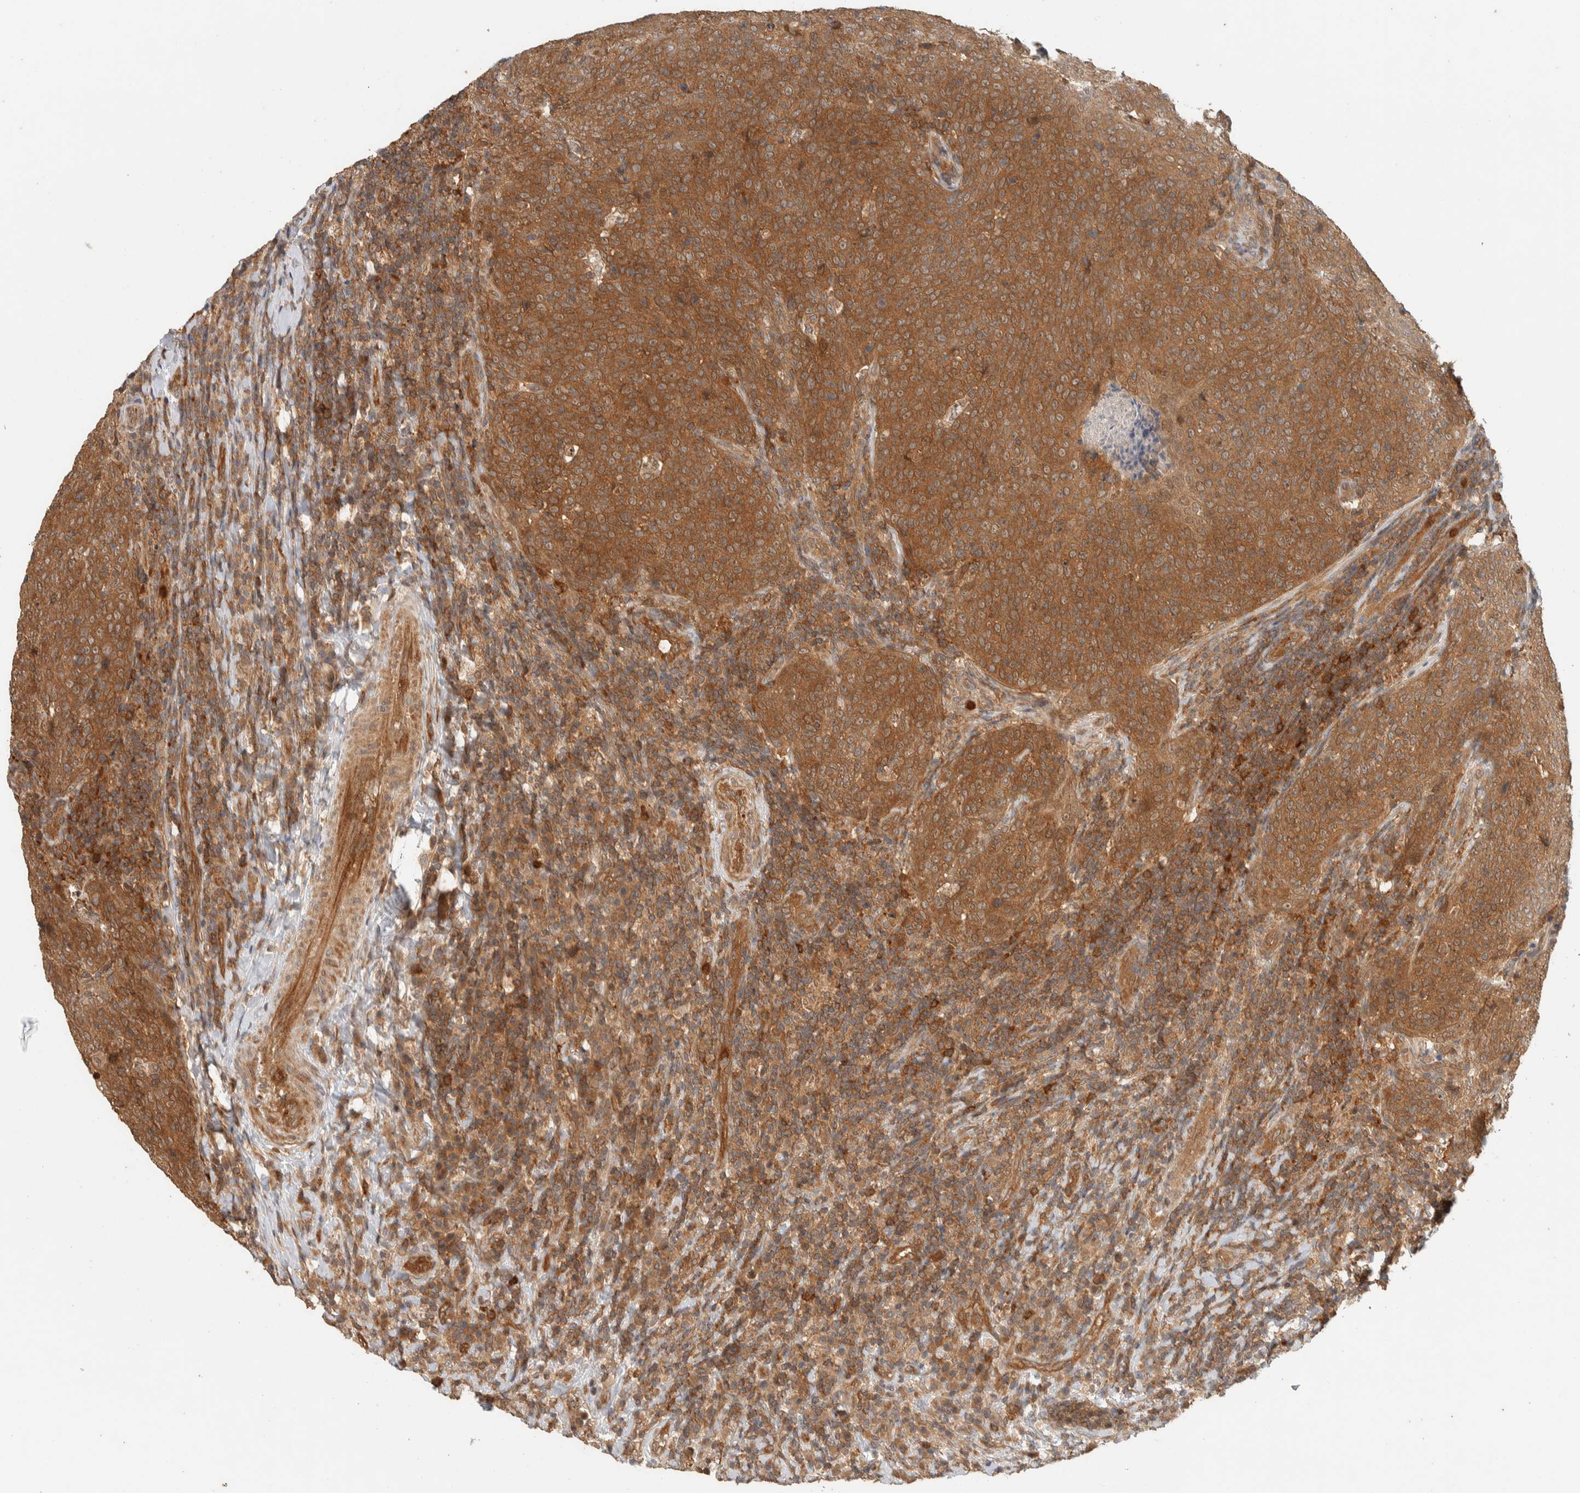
{"staining": {"intensity": "moderate", "quantity": ">75%", "location": "cytoplasmic/membranous"}, "tissue": "head and neck cancer", "cell_type": "Tumor cells", "image_type": "cancer", "snomed": [{"axis": "morphology", "description": "Squamous cell carcinoma, NOS"}, {"axis": "morphology", "description": "Squamous cell carcinoma, metastatic, NOS"}, {"axis": "topography", "description": "Lymph node"}, {"axis": "topography", "description": "Head-Neck"}], "caption": "Immunohistochemistry (IHC) photomicrograph of head and neck squamous cell carcinoma stained for a protein (brown), which demonstrates medium levels of moderate cytoplasmic/membranous positivity in approximately >75% of tumor cells.", "gene": "ADSS2", "patient": {"sex": "male", "age": 62}}